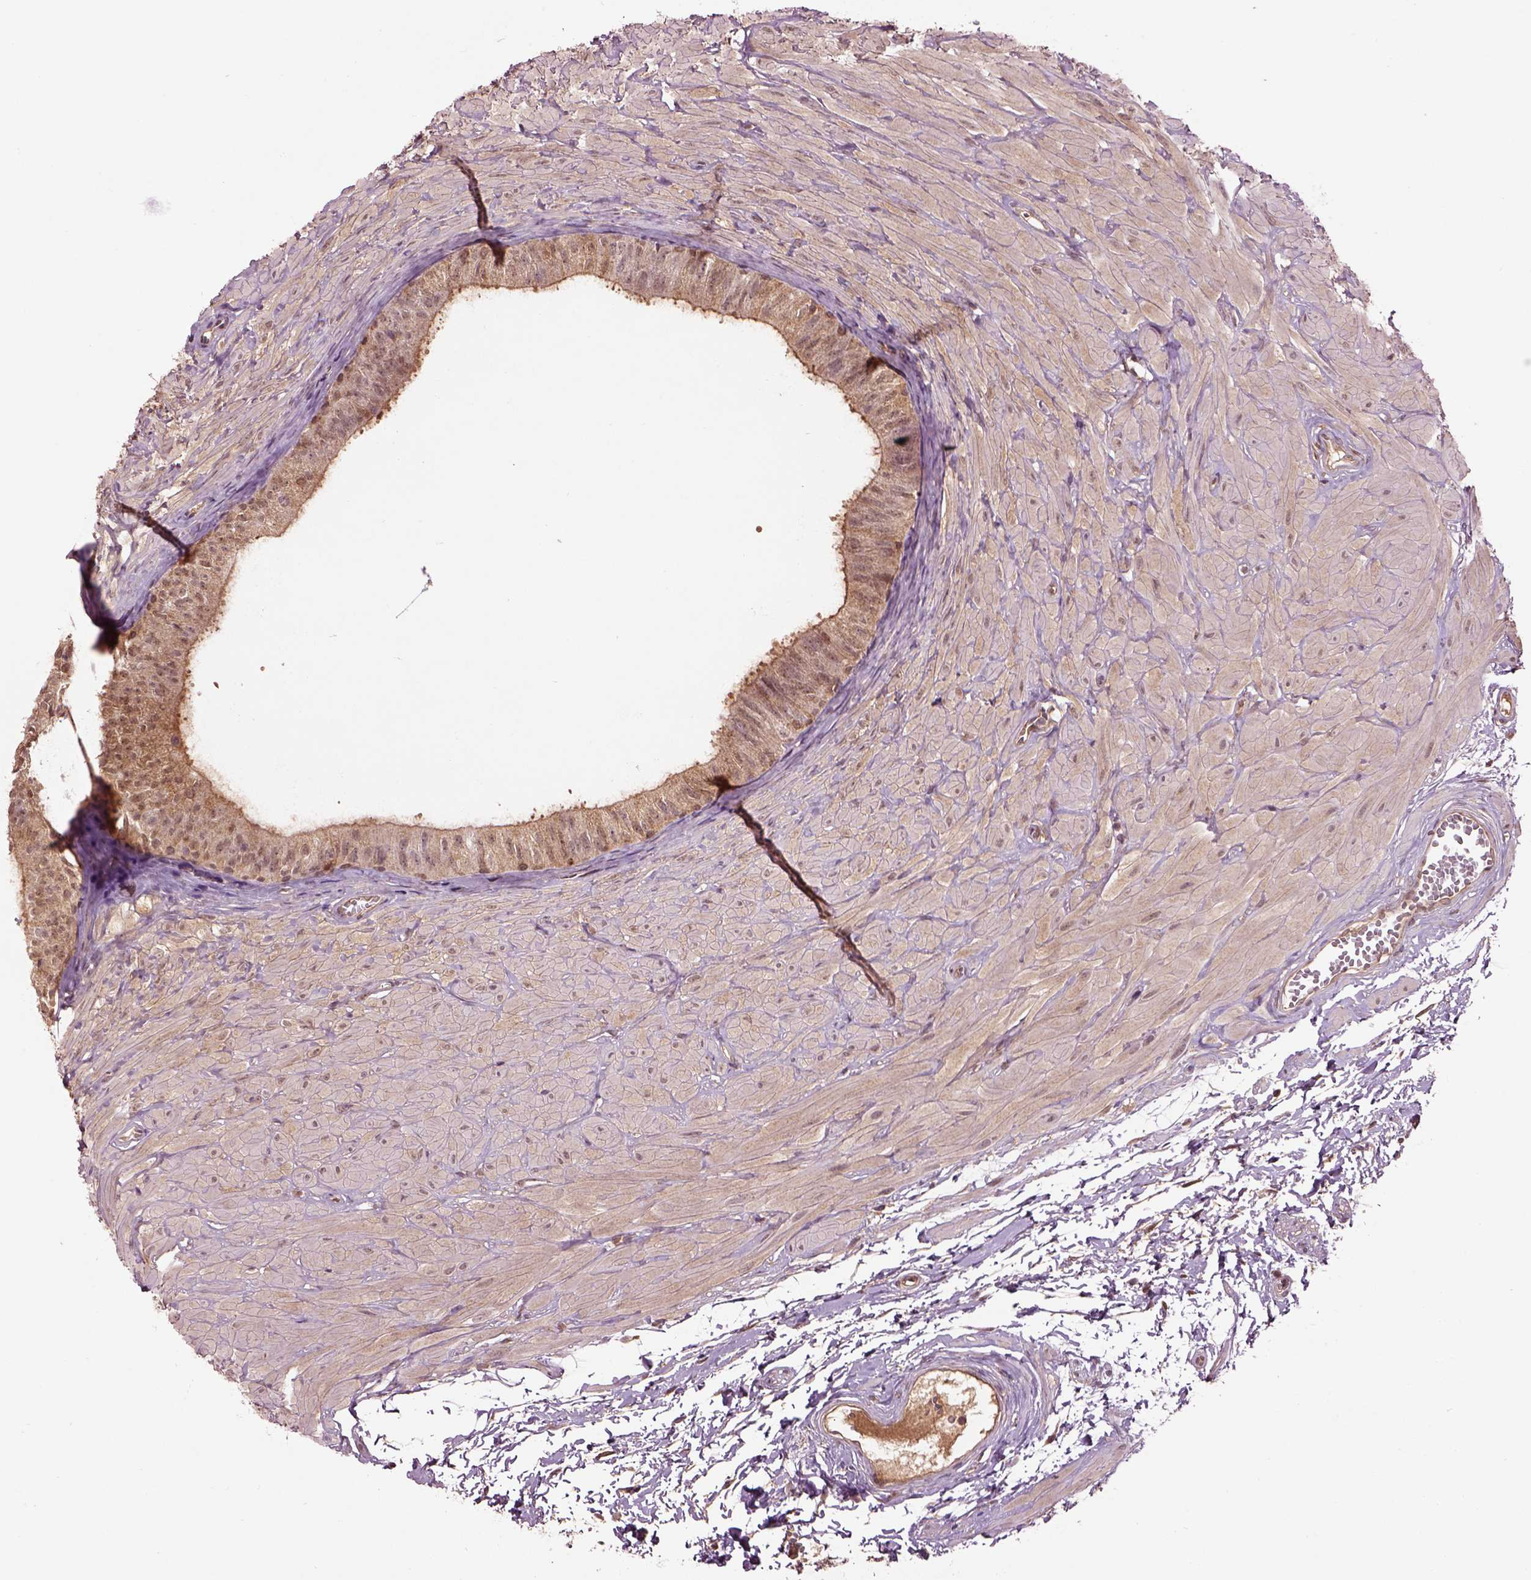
{"staining": {"intensity": "moderate", "quantity": ">75%", "location": "cytoplasmic/membranous,nuclear"}, "tissue": "epididymis", "cell_type": "Glandular cells", "image_type": "normal", "snomed": [{"axis": "morphology", "description": "Normal tissue, NOS"}, {"axis": "topography", "description": "Epididymis"}, {"axis": "topography", "description": "Vas deferens"}], "caption": "Unremarkable epididymis was stained to show a protein in brown. There is medium levels of moderate cytoplasmic/membranous,nuclear positivity in approximately >75% of glandular cells. (brown staining indicates protein expression, while blue staining denotes nuclei).", "gene": "MDP1", "patient": {"sex": "male", "age": 23}}